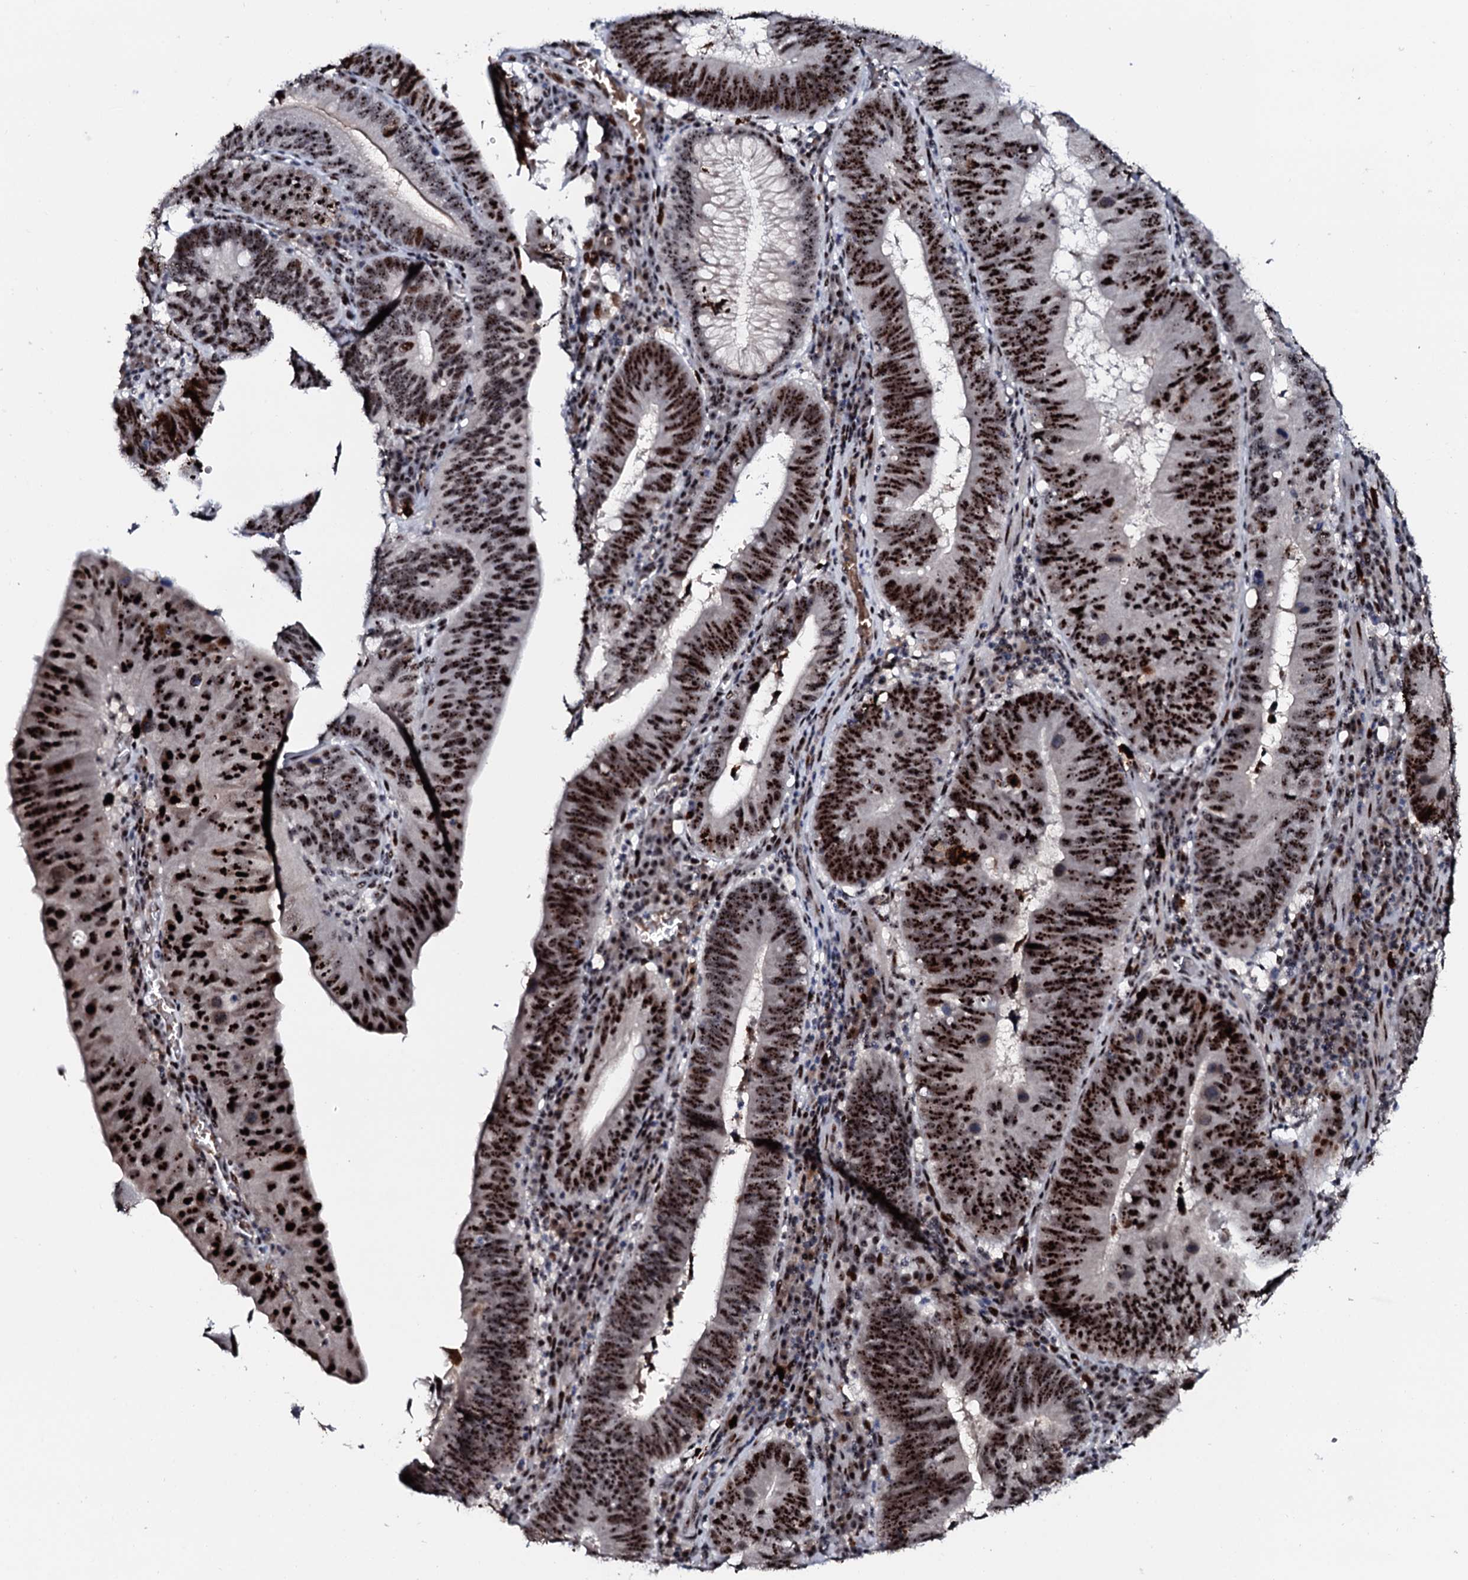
{"staining": {"intensity": "strong", "quantity": ">75%", "location": "nuclear"}, "tissue": "stomach cancer", "cell_type": "Tumor cells", "image_type": "cancer", "snomed": [{"axis": "morphology", "description": "Adenocarcinoma, NOS"}, {"axis": "topography", "description": "Stomach"}], "caption": "Immunohistochemical staining of stomach adenocarcinoma displays strong nuclear protein positivity in approximately >75% of tumor cells.", "gene": "NEUROG3", "patient": {"sex": "male", "age": 59}}